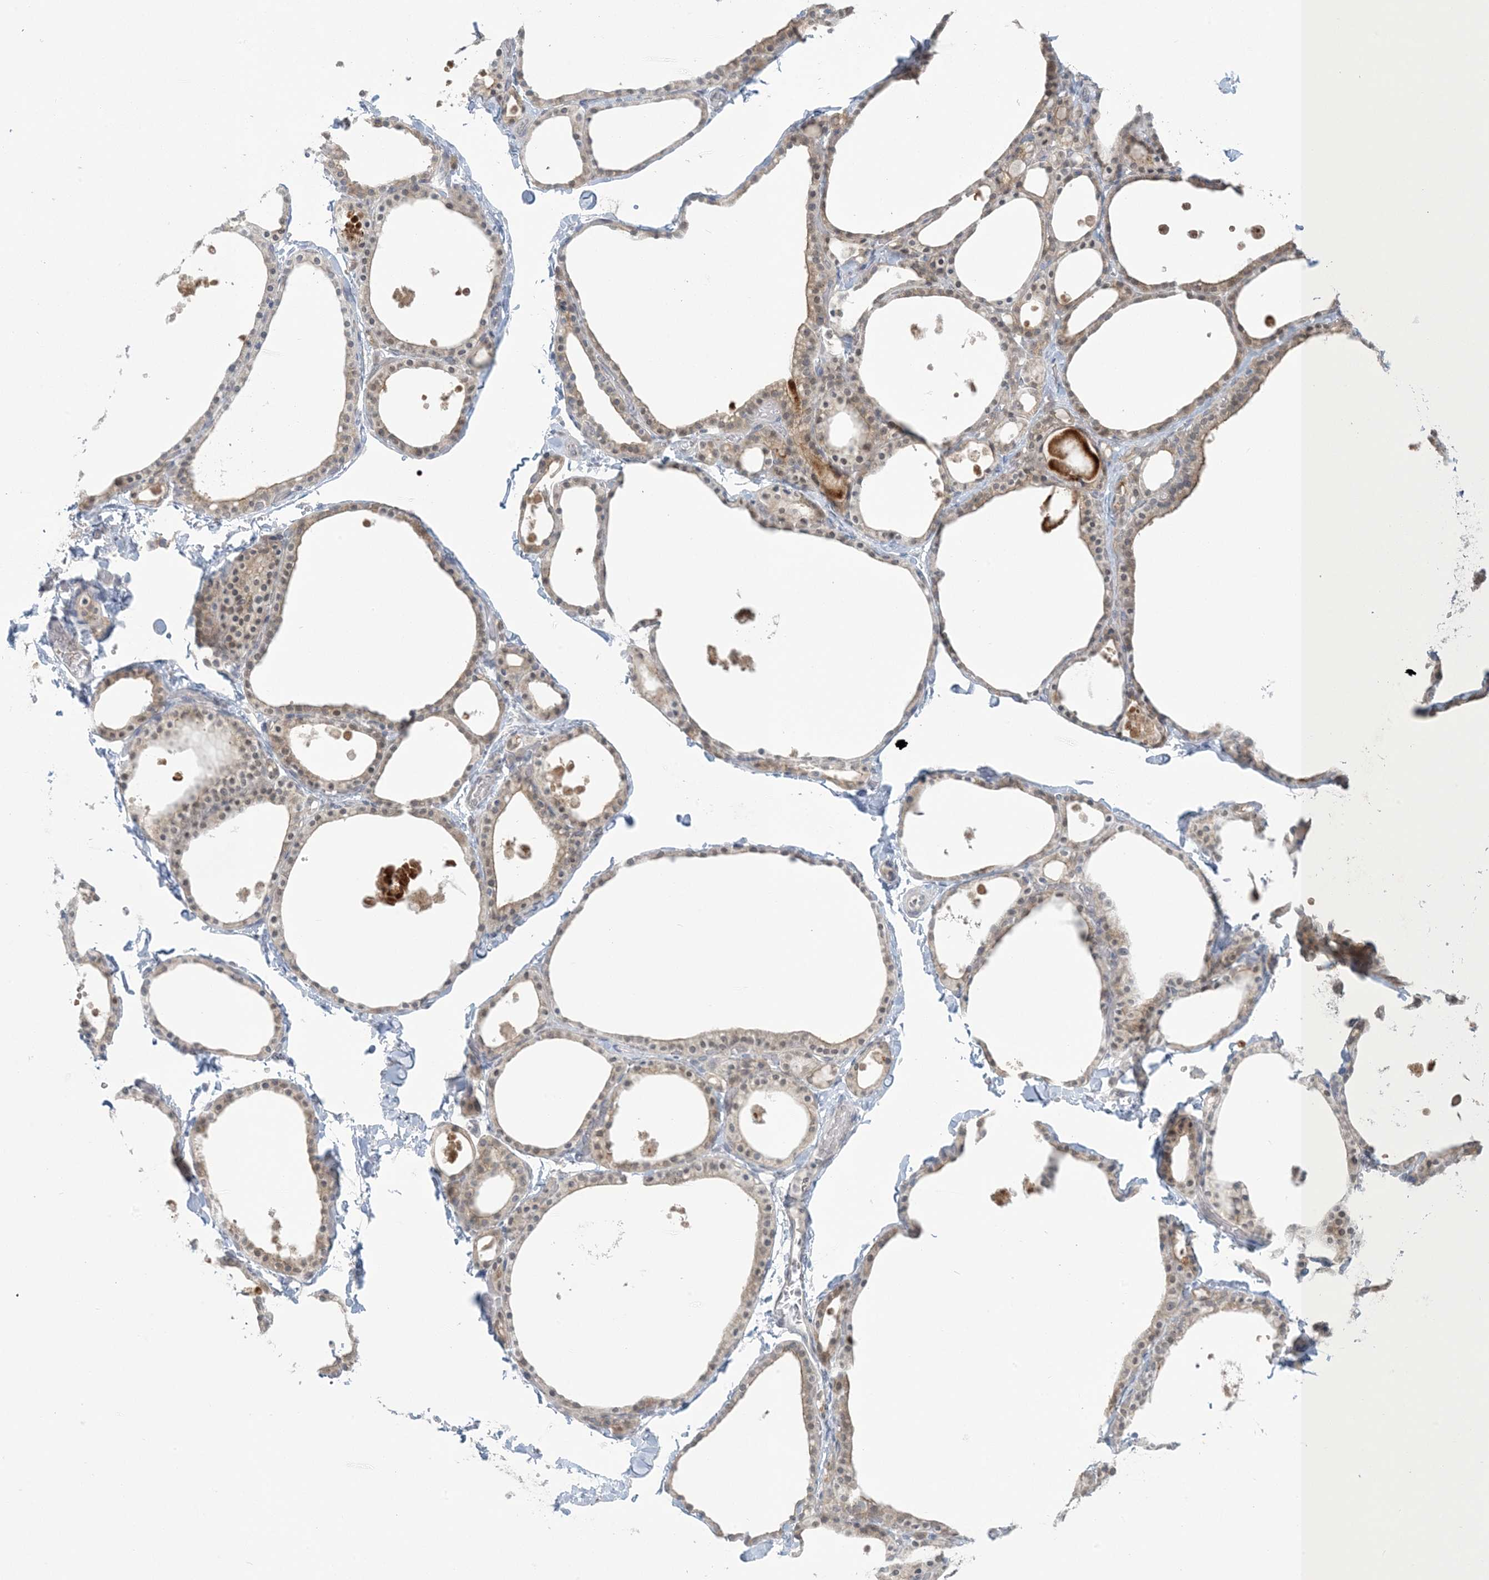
{"staining": {"intensity": "moderate", "quantity": ">75%", "location": "cytoplasmic/membranous,nuclear"}, "tissue": "thyroid gland", "cell_type": "Glandular cells", "image_type": "normal", "snomed": [{"axis": "morphology", "description": "Normal tissue, NOS"}, {"axis": "topography", "description": "Thyroid gland"}], "caption": "A brown stain shows moderate cytoplasmic/membranous,nuclear expression of a protein in glandular cells of normal human thyroid gland.", "gene": "NRBP2", "patient": {"sex": "male", "age": 56}}